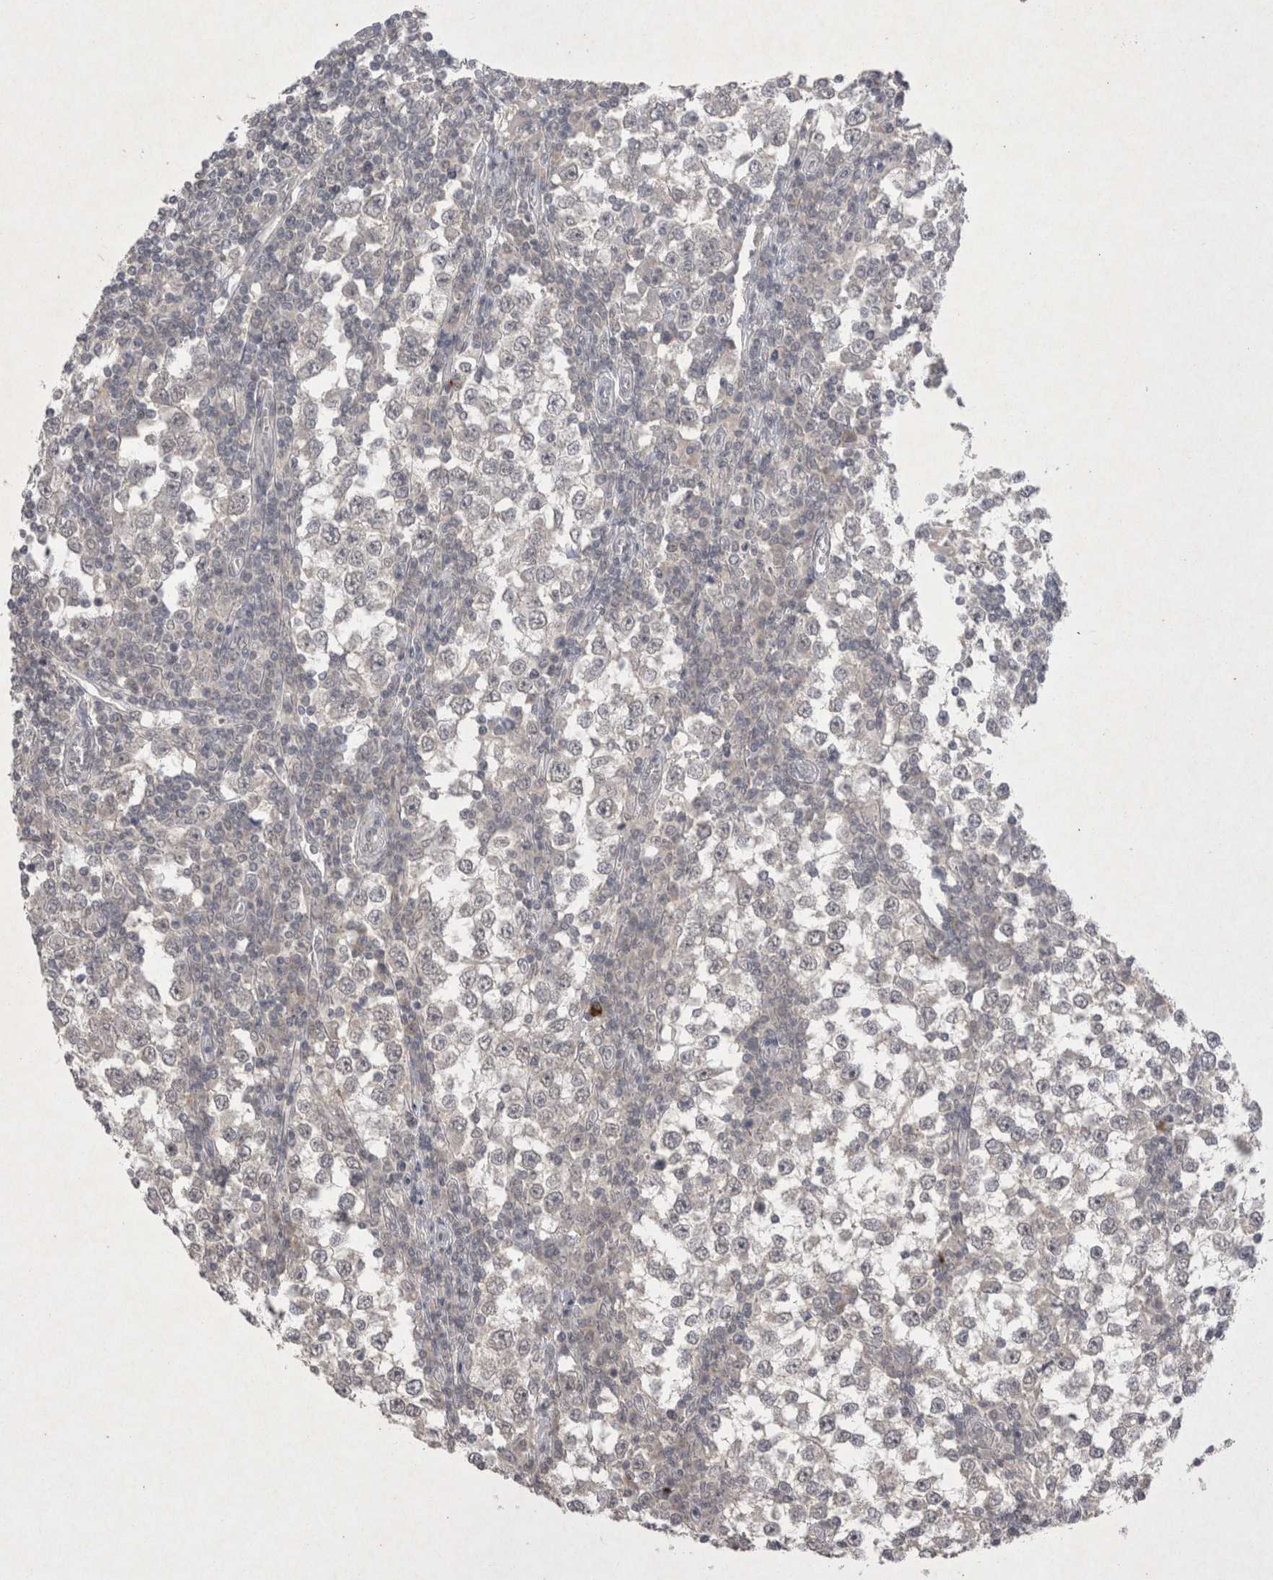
{"staining": {"intensity": "negative", "quantity": "none", "location": "none"}, "tissue": "testis cancer", "cell_type": "Tumor cells", "image_type": "cancer", "snomed": [{"axis": "morphology", "description": "Seminoma, NOS"}, {"axis": "topography", "description": "Testis"}], "caption": "The image shows no significant positivity in tumor cells of testis seminoma.", "gene": "LYVE1", "patient": {"sex": "male", "age": 65}}